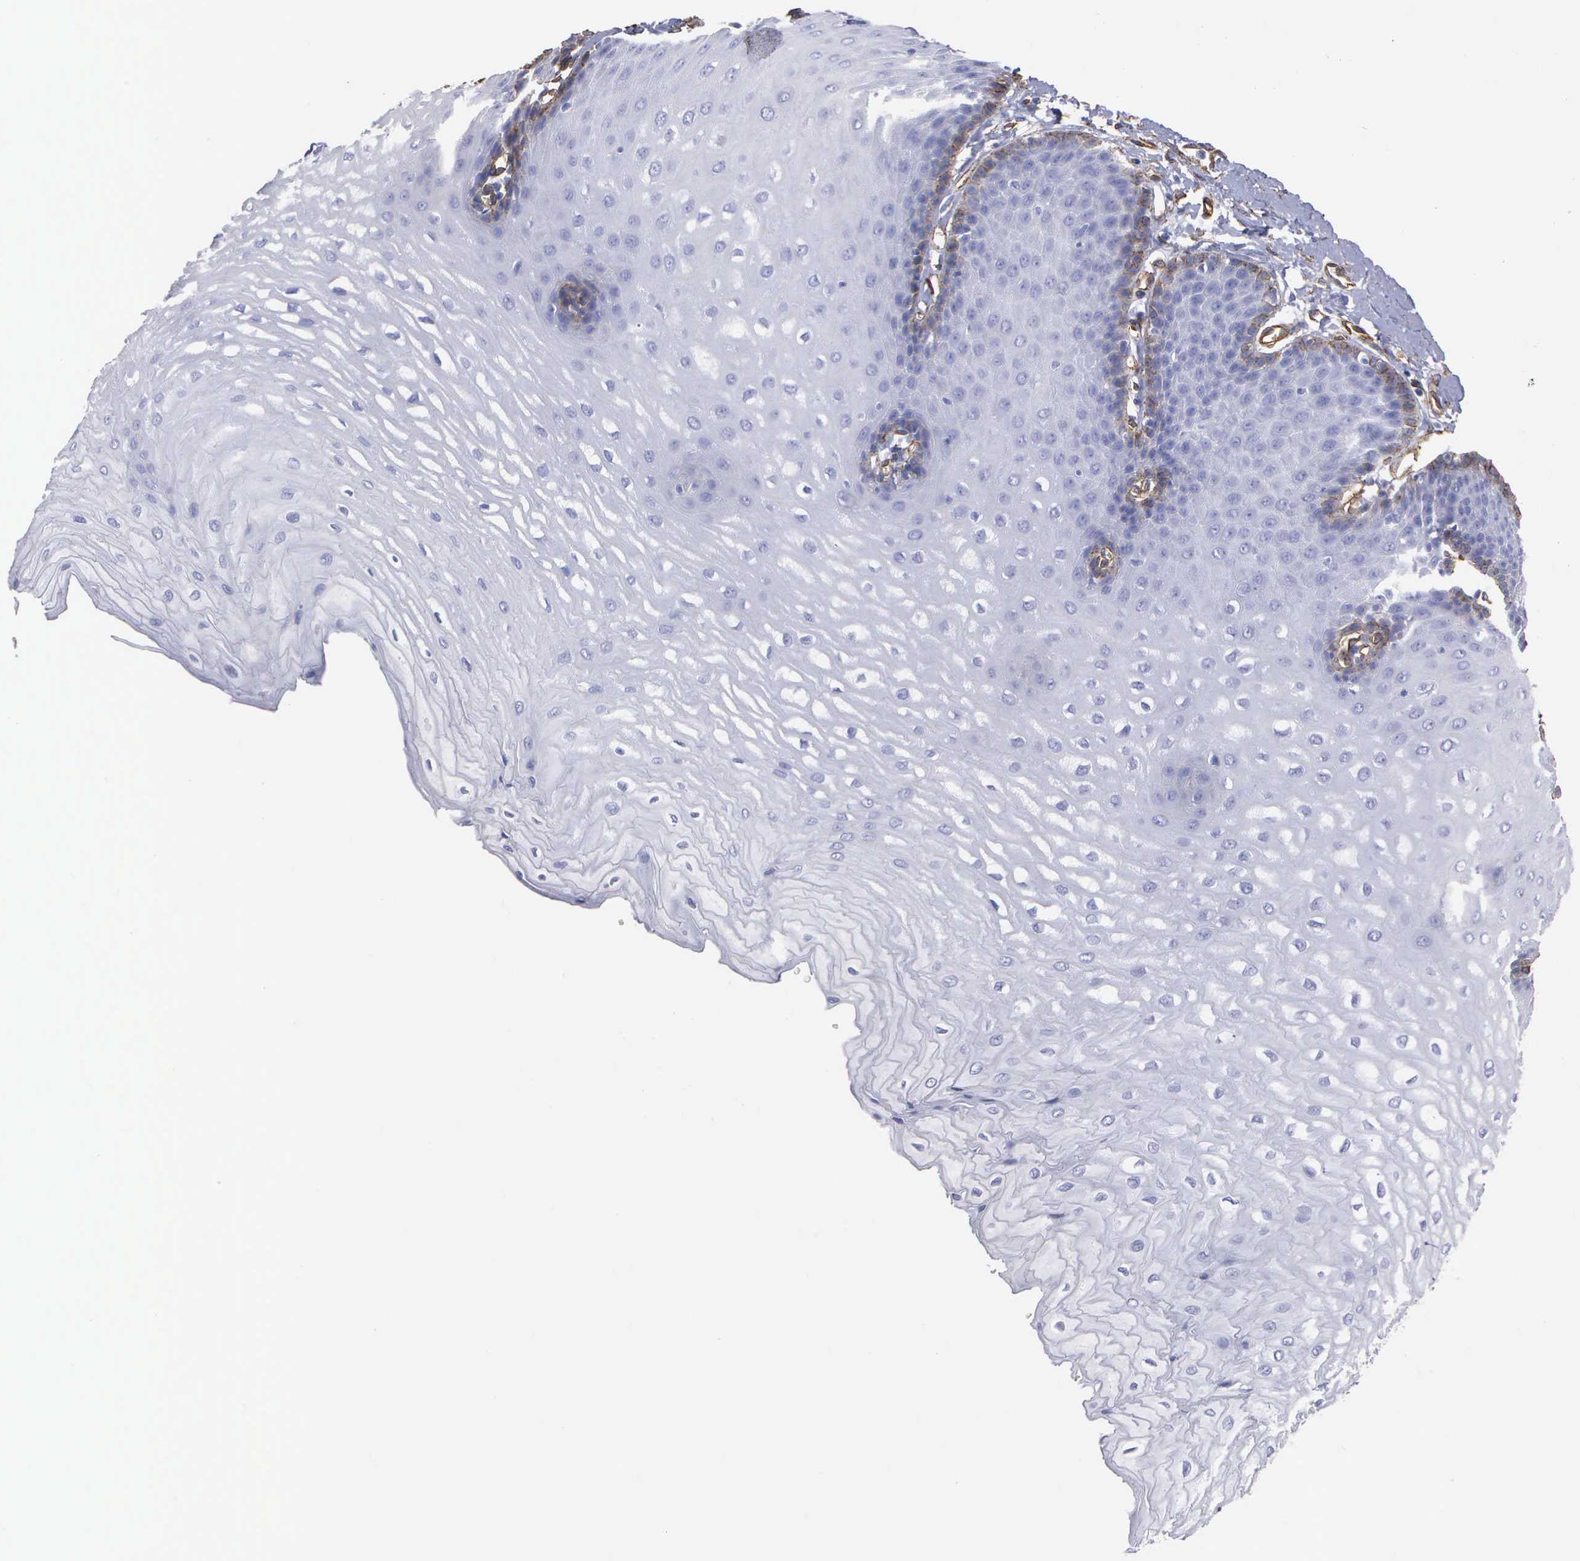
{"staining": {"intensity": "weak", "quantity": "<25%", "location": "cytoplasmic/membranous"}, "tissue": "esophagus", "cell_type": "Squamous epithelial cells", "image_type": "normal", "snomed": [{"axis": "morphology", "description": "Normal tissue, NOS"}, {"axis": "topography", "description": "Esophagus"}], "caption": "This is an immunohistochemistry (IHC) image of benign esophagus. There is no staining in squamous epithelial cells.", "gene": "MAGEB10", "patient": {"sex": "male", "age": 70}}